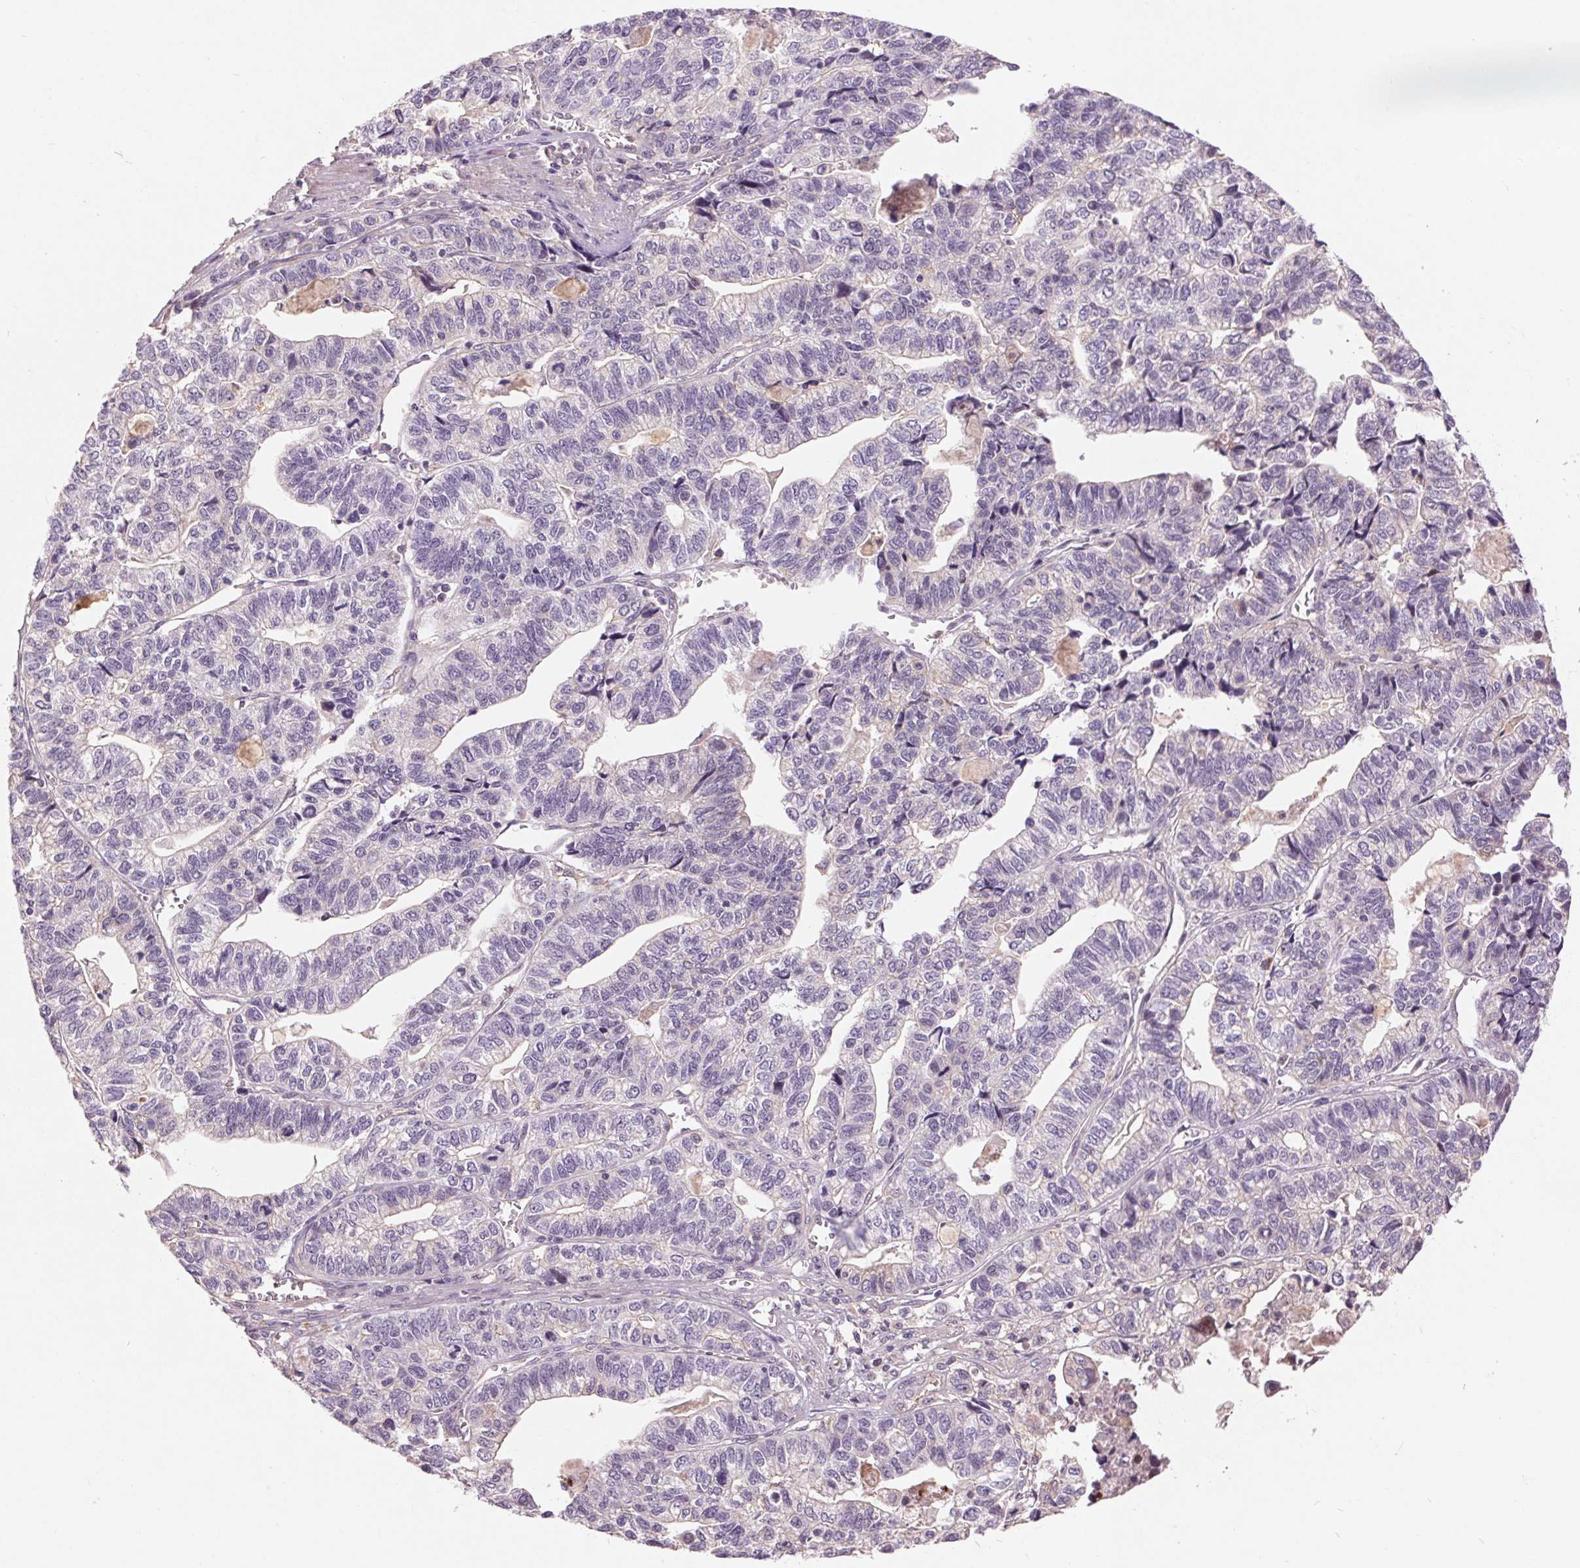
{"staining": {"intensity": "negative", "quantity": "none", "location": "none"}, "tissue": "stomach cancer", "cell_type": "Tumor cells", "image_type": "cancer", "snomed": [{"axis": "morphology", "description": "Adenocarcinoma, NOS"}, {"axis": "topography", "description": "Stomach, upper"}], "caption": "This is an immunohistochemistry image of stomach adenocarcinoma. There is no expression in tumor cells.", "gene": "RANBP3L", "patient": {"sex": "female", "age": 67}}